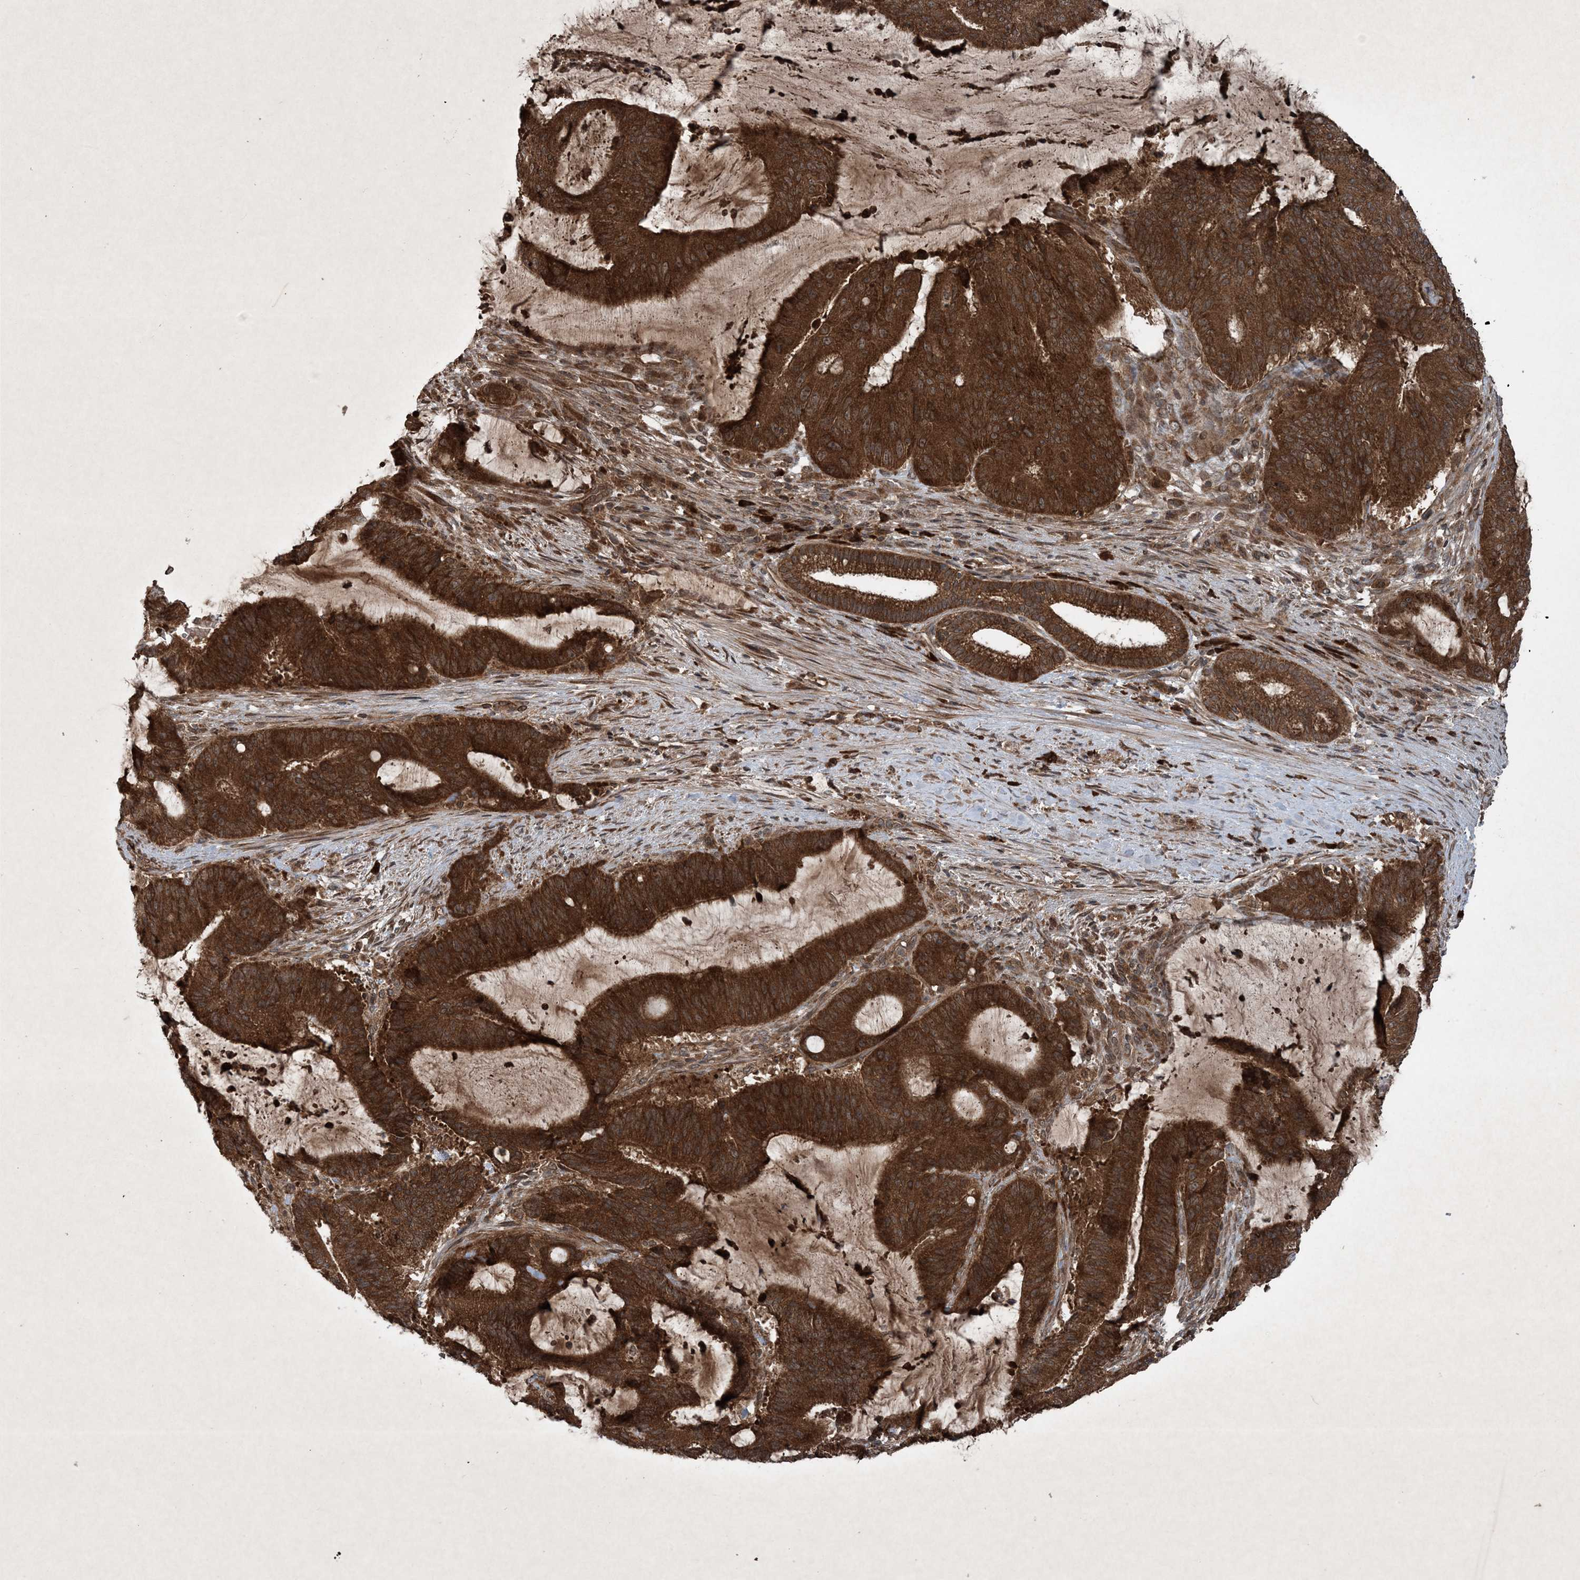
{"staining": {"intensity": "strong", "quantity": ">75%", "location": "cytoplasmic/membranous"}, "tissue": "liver cancer", "cell_type": "Tumor cells", "image_type": "cancer", "snomed": [{"axis": "morphology", "description": "Normal tissue, NOS"}, {"axis": "morphology", "description": "Cholangiocarcinoma"}, {"axis": "topography", "description": "Liver"}, {"axis": "topography", "description": "Peripheral nerve tissue"}], "caption": "Liver cancer stained with a brown dye demonstrates strong cytoplasmic/membranous positive positivity in approximately >75% of tumor cells.", "gene": "GNG5", "patient": {"sex": "female", "age": 73}}